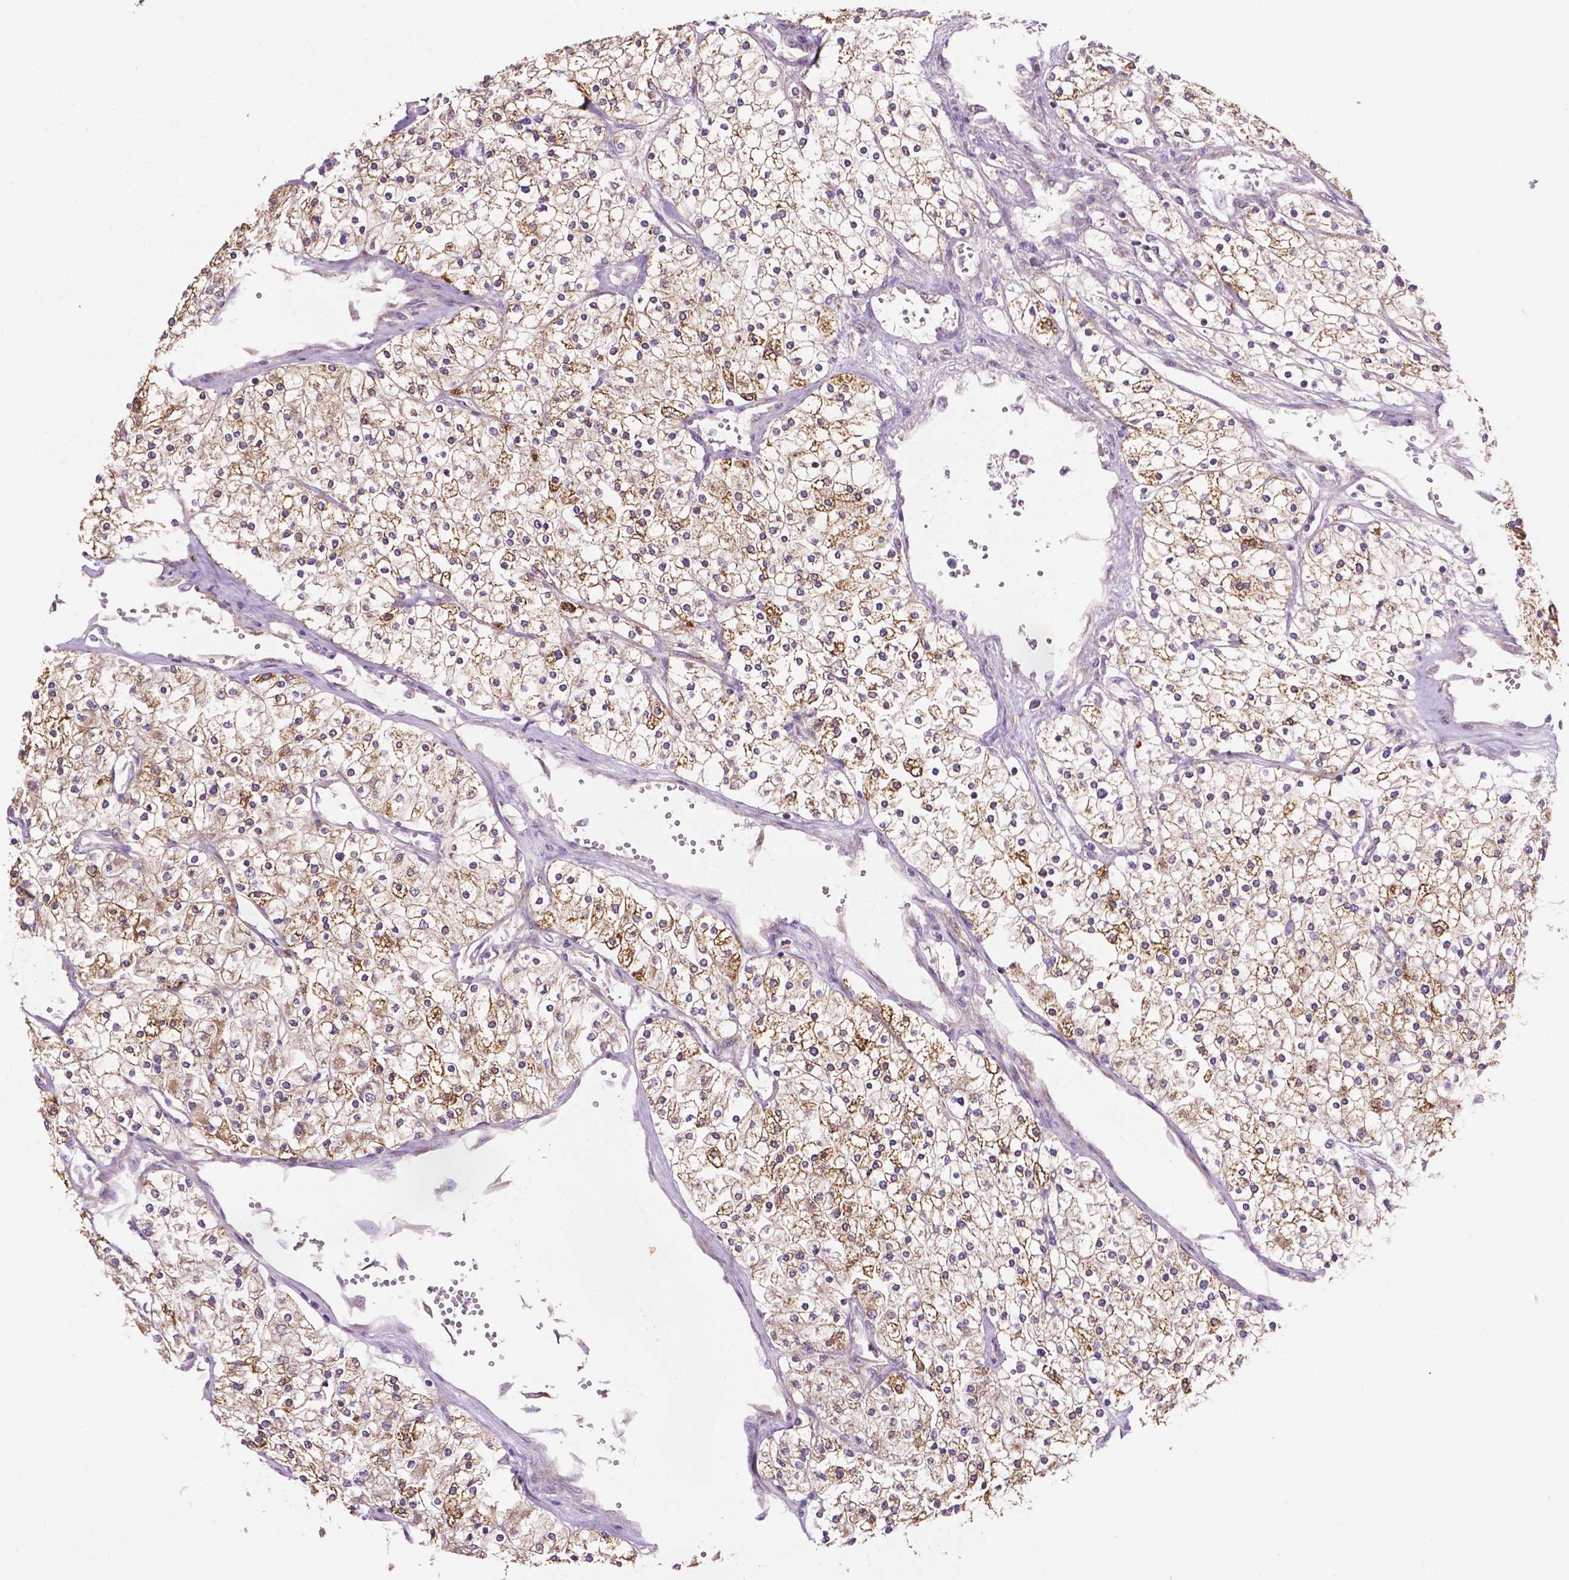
{"staining": {"intensity": "moderate", "quantity": ">75%", "location": "cytoplasmic/membranous"}, "tissue": "renal cancer", "cell_type": "Tumor cells", "image_type": "cancer", "snomed": [{"axis": "morphology", "description": "Adenocarcinoma, NOS"}, {"axis": "topography", "description": "Kidney"}], "caption": "The image exhibits immunohistochemical staining of renal cancer. There is moderate cytoplasmic/membranous positivity is identified in approximately >75% of tumor cells. The staining was performed using DAB to visualize the protein expression in brown, while the nuclei were stained in blue with hematoxylin (Magnification: 20x).", "gene": "ILVBL", "patient": {"sex": "male", "age": 80}}